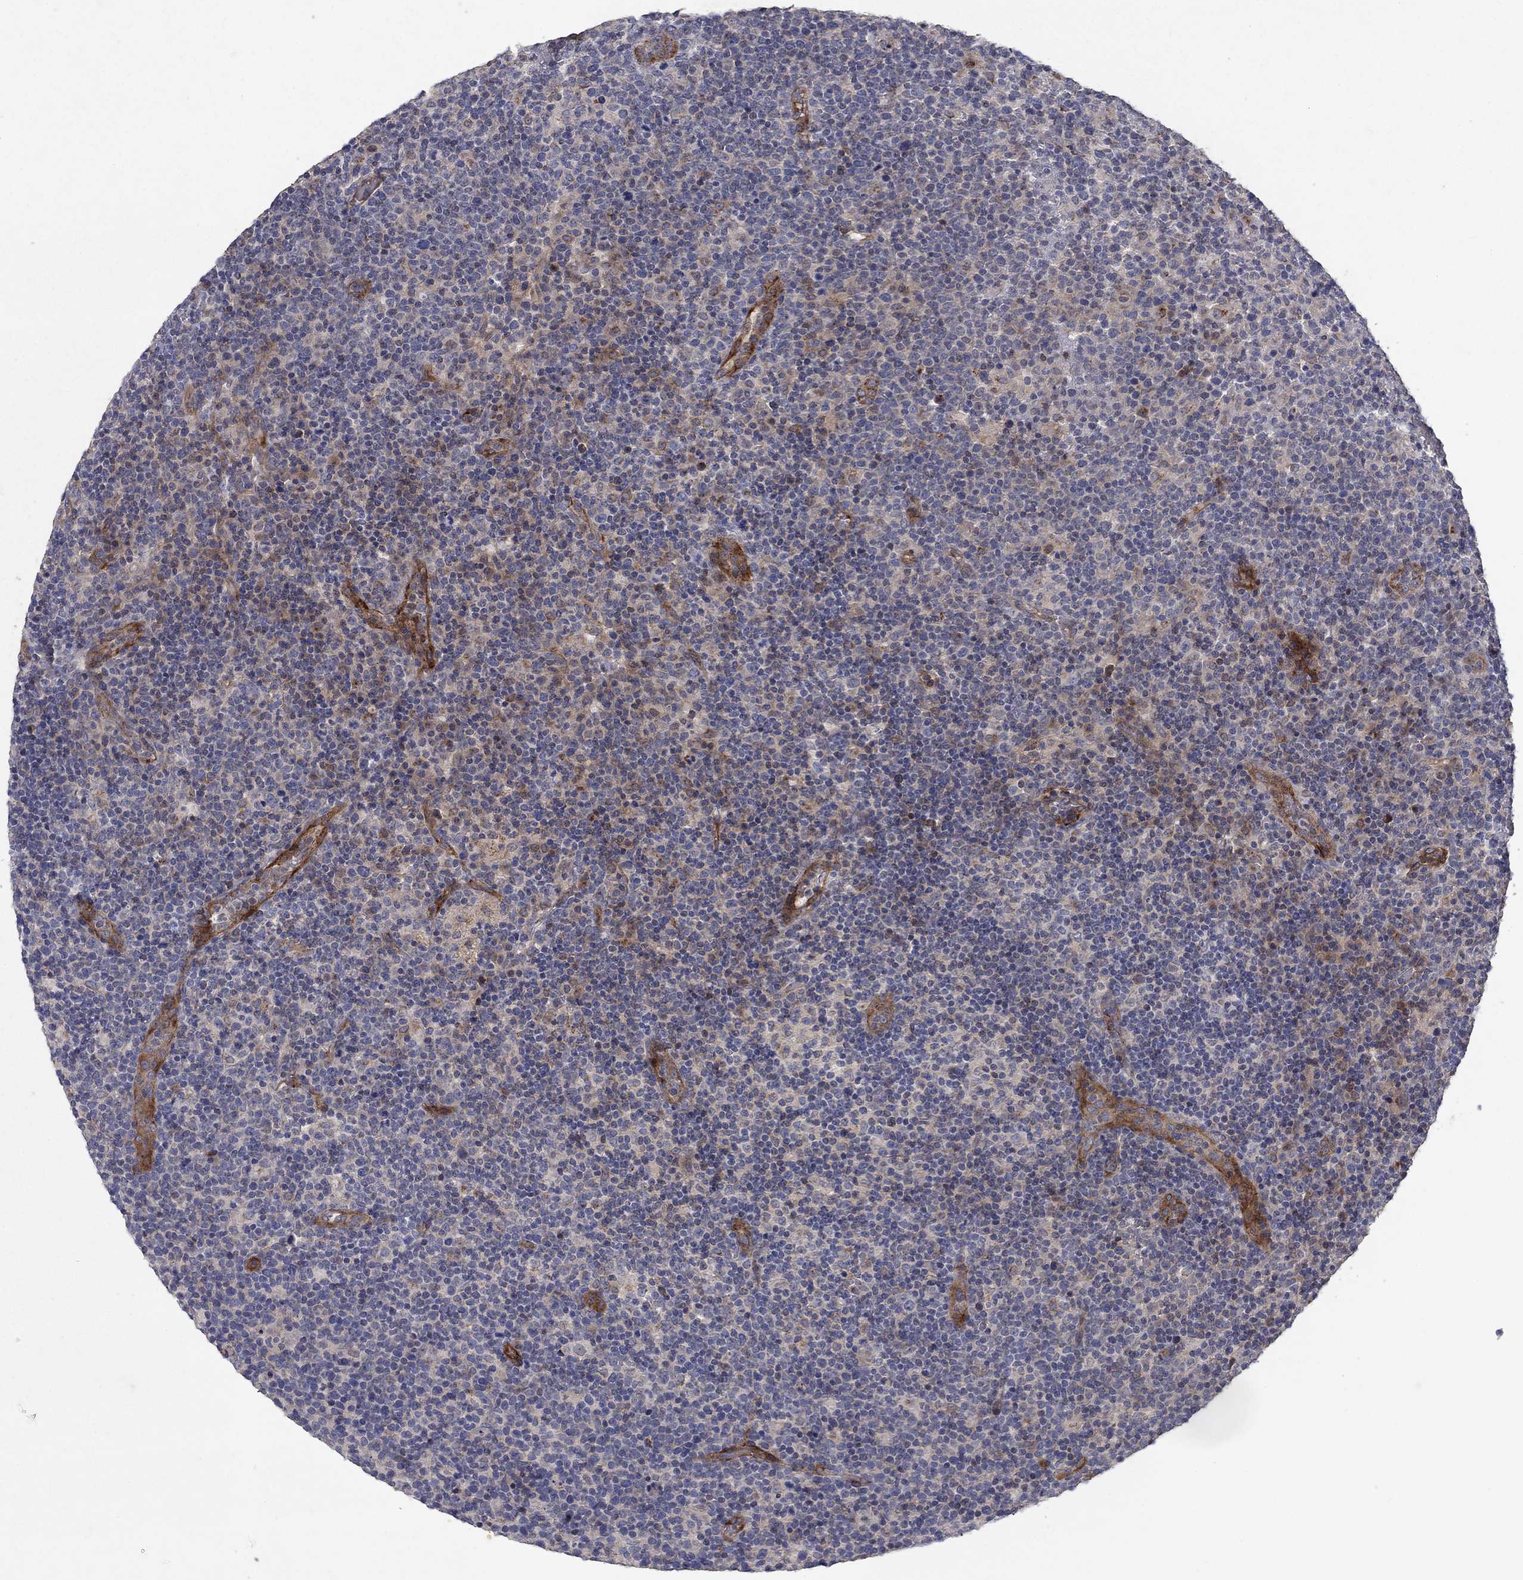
{"staining": {"intensity": "weak", "quantity": "25%-75%", "location": "cytoplasmic/membranous"}, "tissue": "lymphoma", "cell_type": "Tumor cells", "image_type": "cancer", "snomed": [{"axis": "morphology", "description": "Malignant lymphoma, non-Hodgkin's type, High grade"}, {"axis": "topography", "description": "Lymph node"}], "caption": "Protein expression analysis of human high-grade malignant lymphoma, non-Hodgkin's type reveals weak cytoplasmic/membranous staining in about 25%-75% of tumor cells.", "gene": "FRG1", "patient": {"sex": "male", "age": 61}}